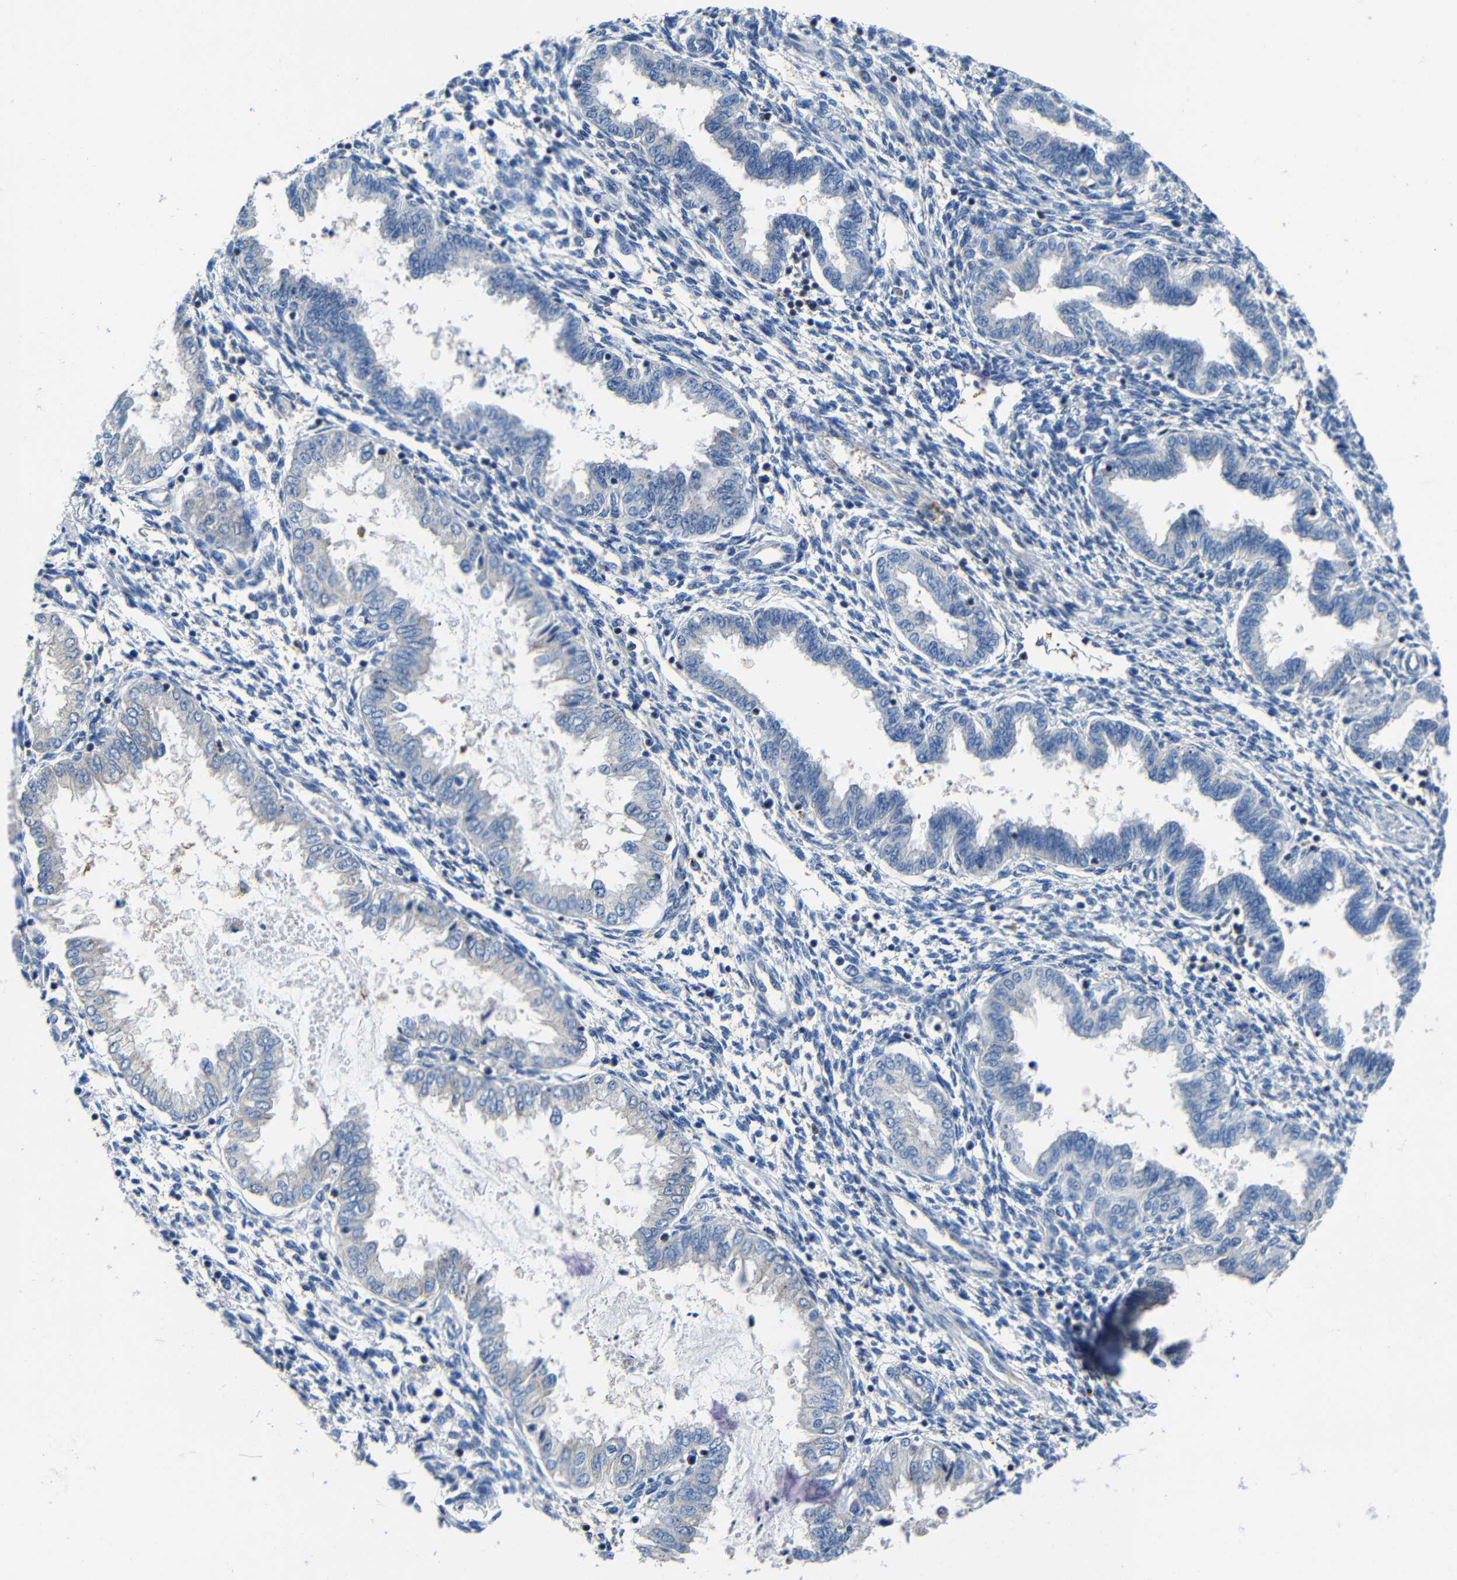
{"staining": {"intensity": "weak", "quantity": "<25%", "location": "cytoplasmic/membranous"}, "tissue": "endometrium", "cell_type": "Cells in endometrial stroma", "image_type": "normal", "snomed": [{"axis": "morphology", "description": "Normal tissue, NOS"}, {"axis": "topography", "description": "Endometrium"}], "caption": "IHC of normal human endometrium displays no expression in cells in endometrial stroma.", "gene": "GDI1", "patient": {"sex": "female", "age": 33}}